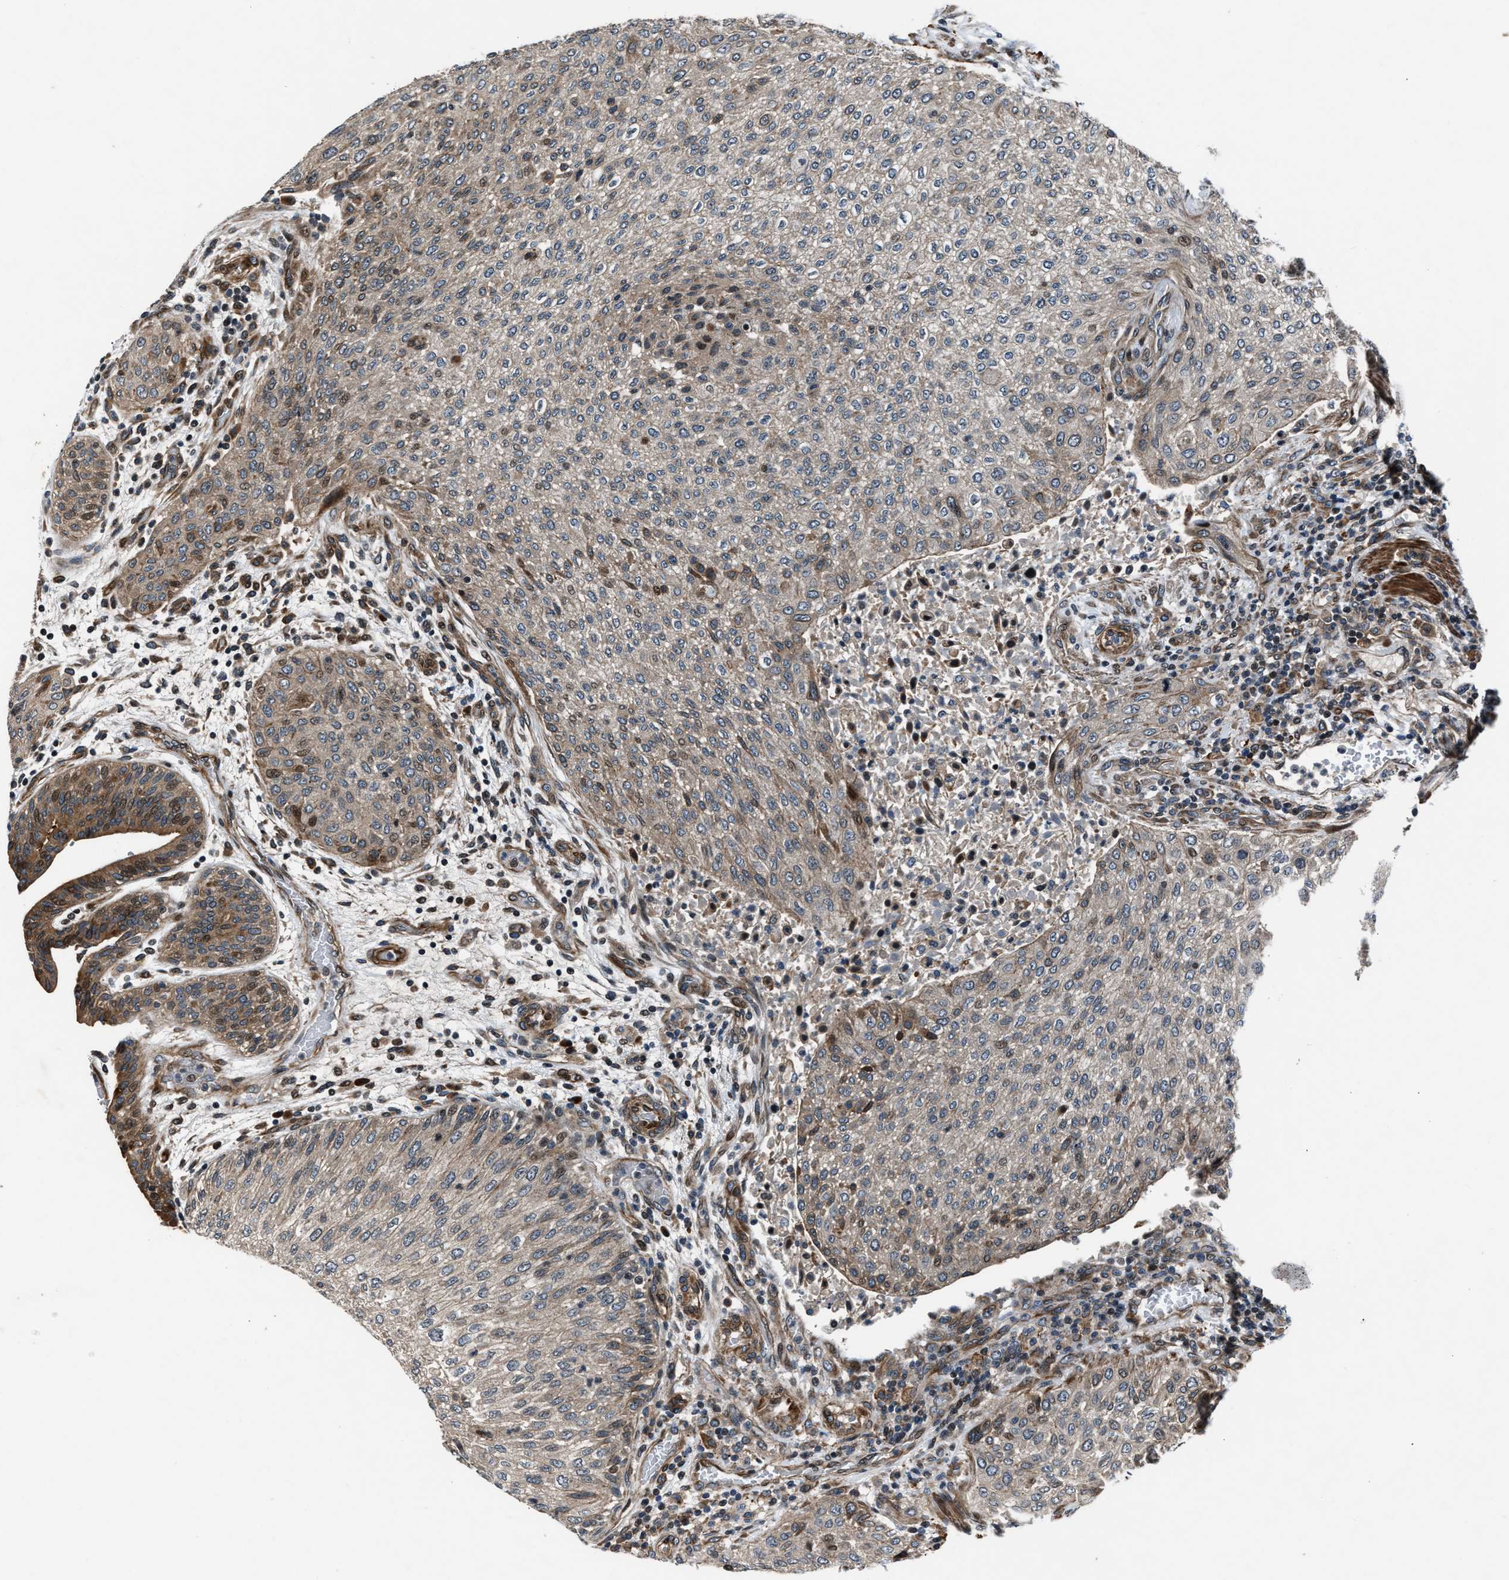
{"staining": {"intensity": "moderate", "quantity": "<25%", "location": "cytoplasmic/membranous"}, "tissue": "urothelial cancer", "cell_type": "Tumor cells", "image_type": "cancer", "snomed": [{"axis": "morphology", "description": "Urothelial carcinoma, Low grade"}, {"axis": "morphology", "description": "Urothelial carcinoma, High grade"}, {"axis": "topography", "description": "Urinary bladder"}], "caption": "There is low levels of moderate cytoplasmic/membranous staining in tumor cells of high-grade urothelial carcinoma, as demonstrated by immunohistochemical staining (brown color).", "gene": "DYNC2I1", "patient": {"sex": "male", "age": 35}}